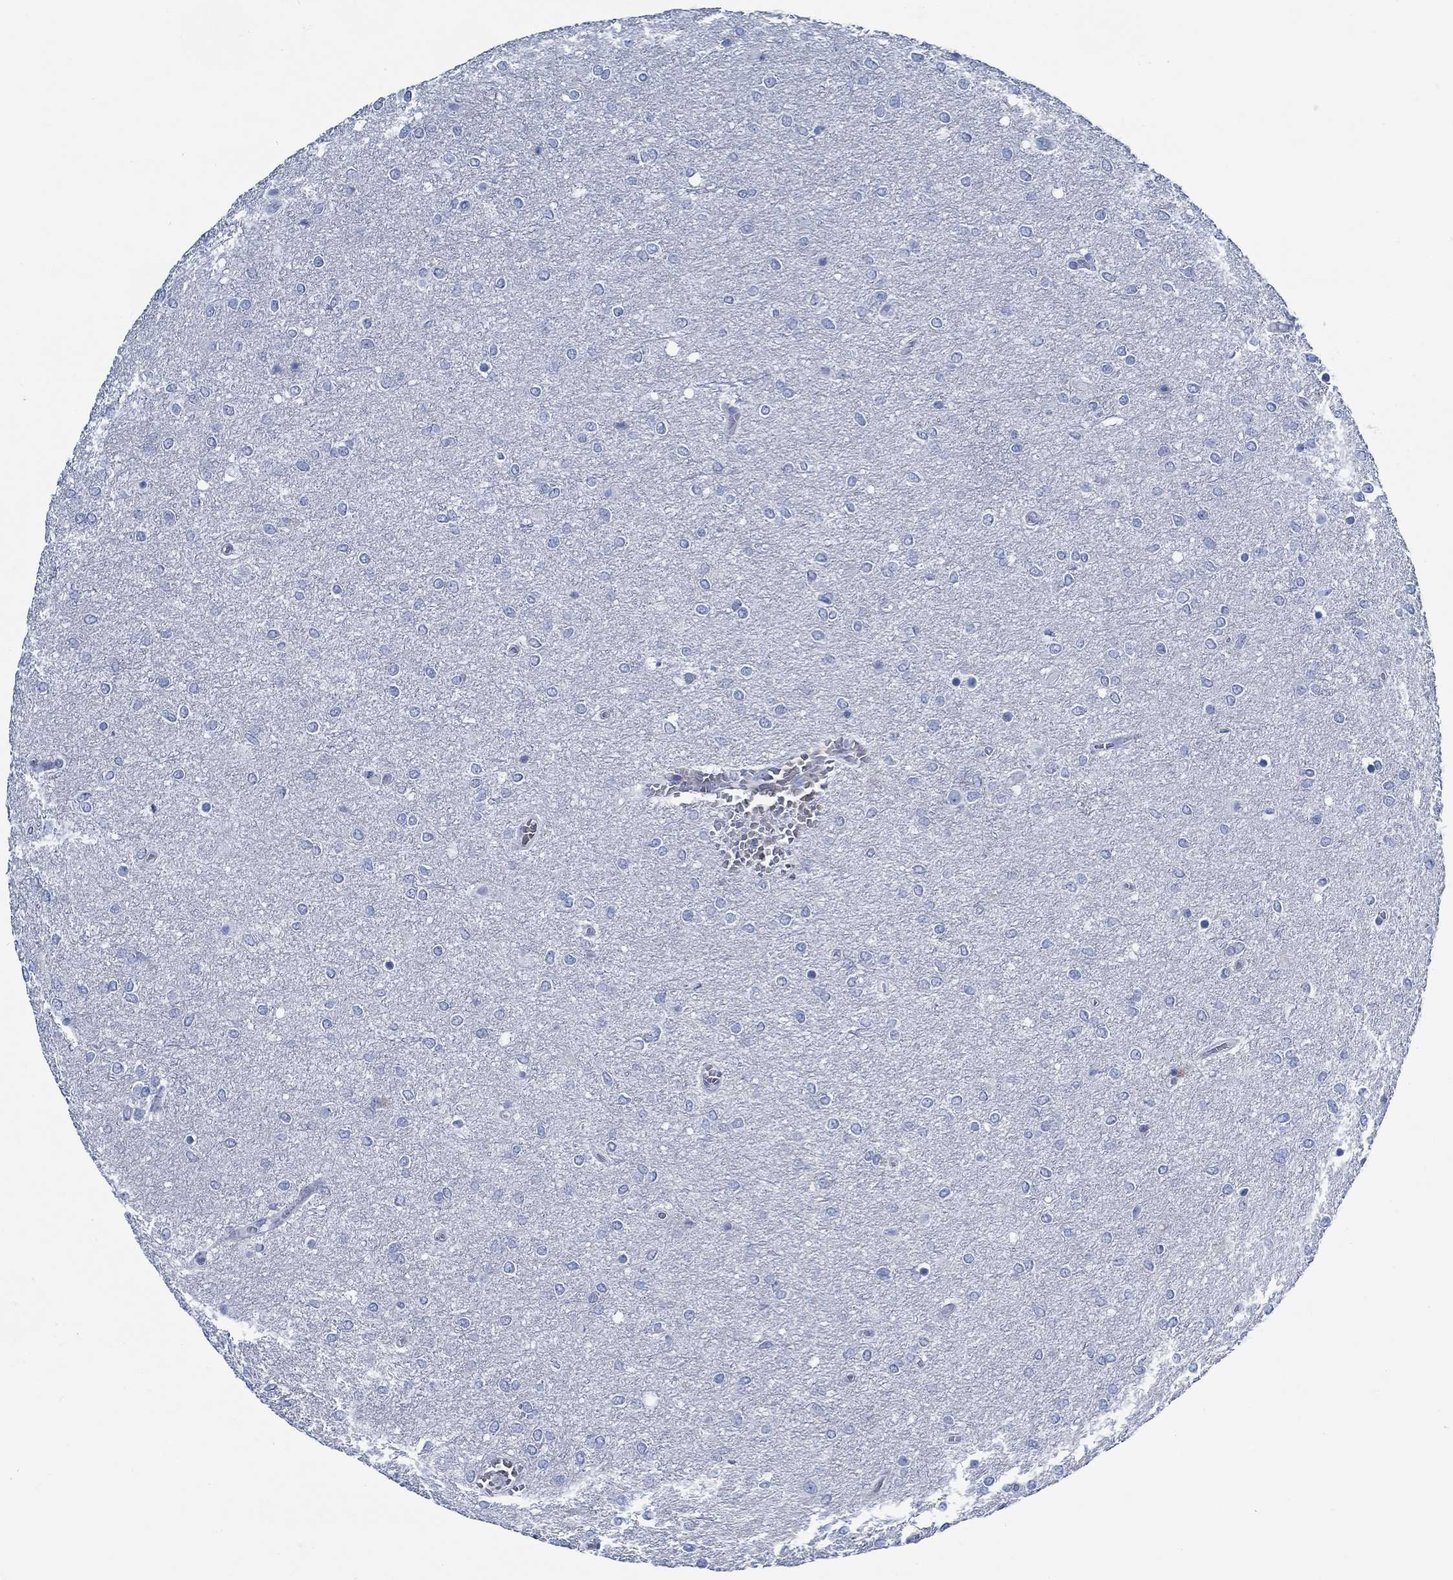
{"staining": {"intensity": "negative", "quantity": "none", "location": "none"}, "tissue": "glioma", "cell_type": "Tumor cells", "image_type": "cancer", "snomed": [{"axis": "morphology", "description": "Glioma, malignant, High grade"}, {"axis": "topography", "description": "Brain"}], "caption": "Protein analysis of high-grade glioma (malignant) reveals no significant positivity in tumor cells.", "gene": "SVEP1", "patient": {"sex": "female", "age": 61}}